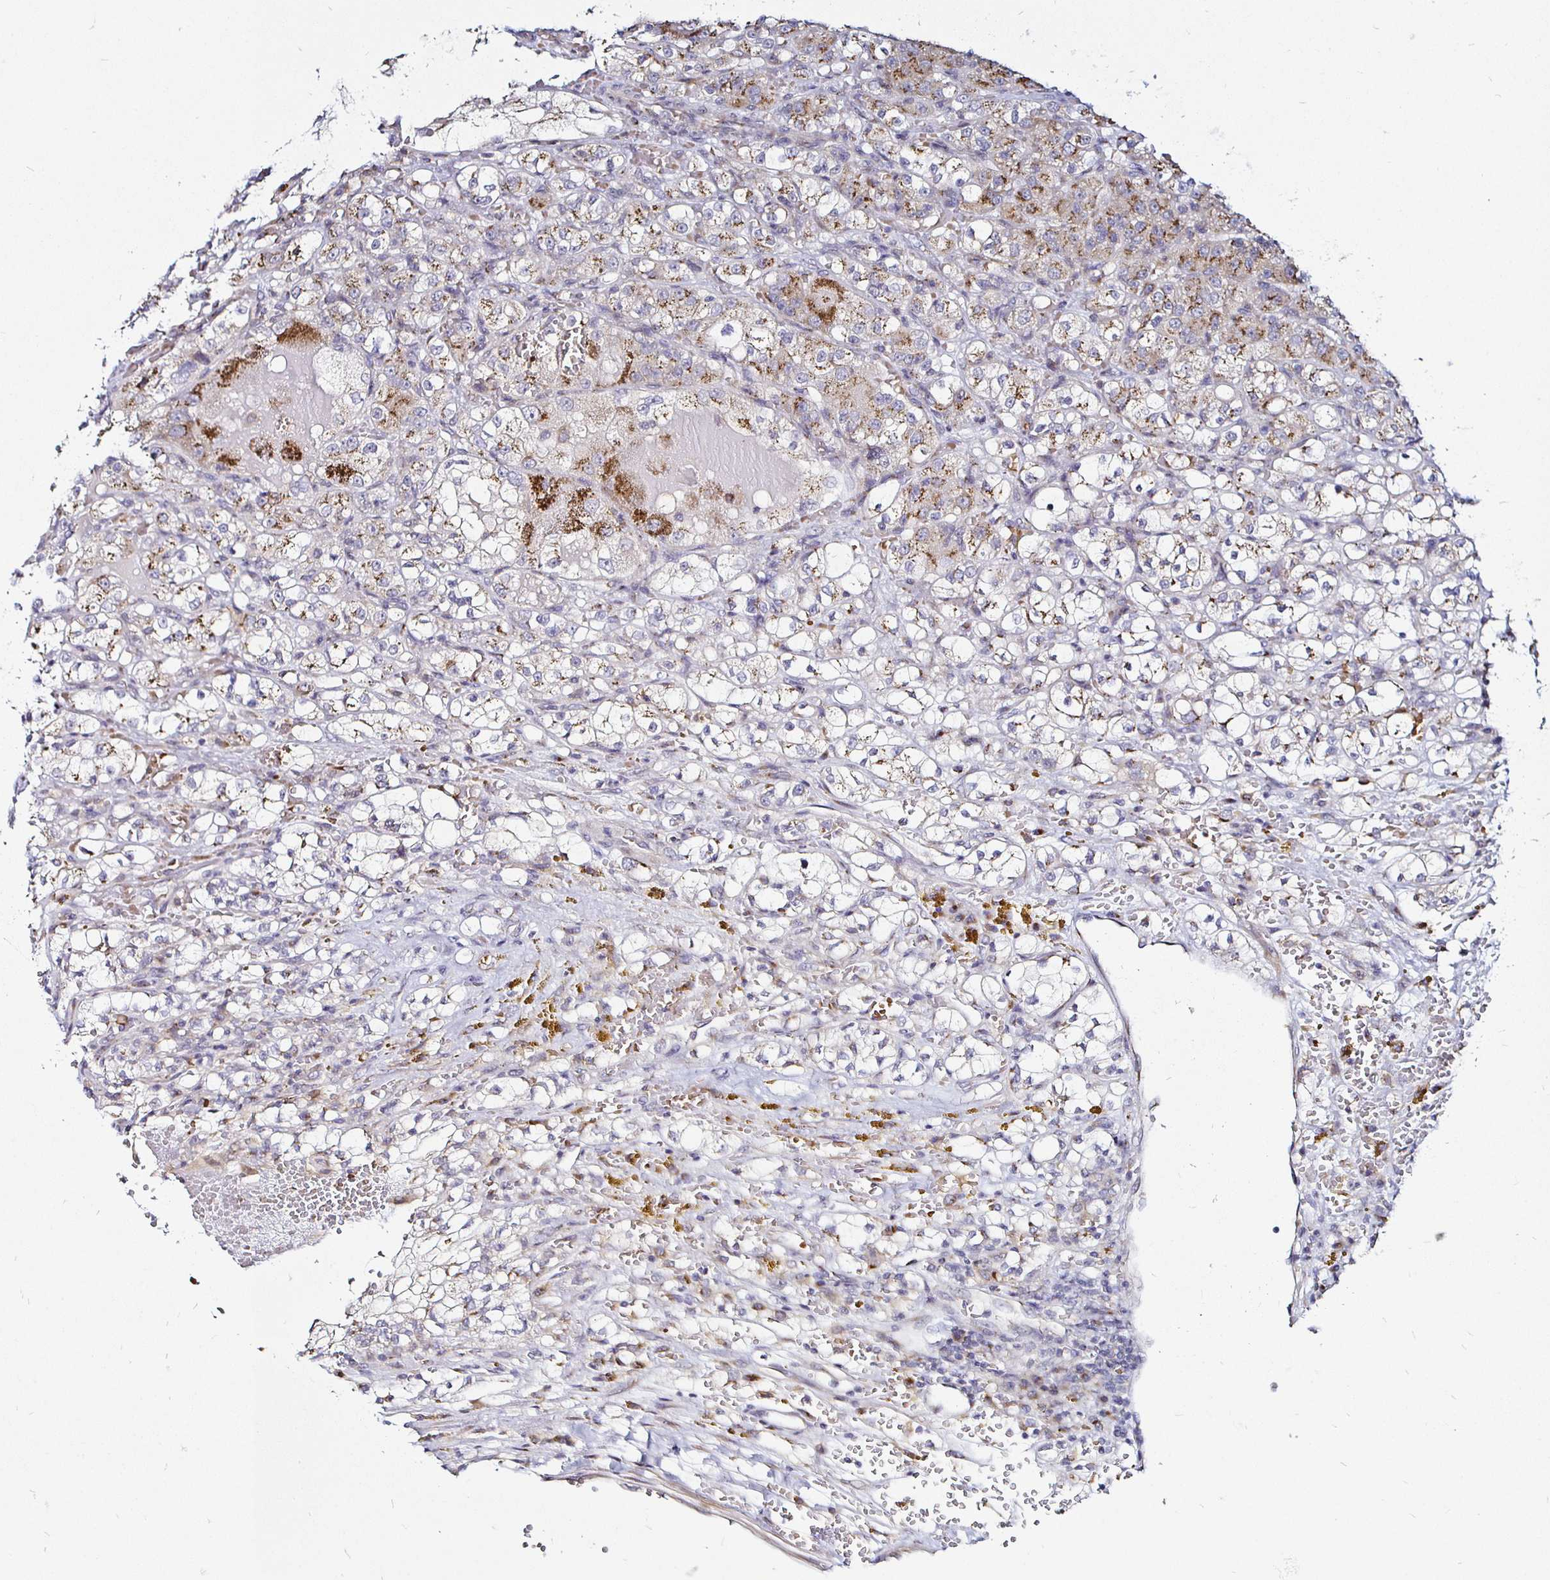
{"staining": {"intensity": "moderate", "quantity": "25%-75%", "location": "cytoplasmic/membranous"}, "tissue": "renal cancer", "cell_type": "Tumor cells", "image_type": "cancer", "snomed": [{"axis": "morphology", "description": "Normal tissue, NOS"}, {"axis": "morphology", "description": "Adenocarcinoma, NOS"}, {"axis": "topography", "description": "Kidney"}], "caption": "Renal adenocarcinoma stained with a protein marker demonstrates moderate staining in tumor cells.", "gene": "ATG3", "patient": {"sex": "male", "age": 61}}